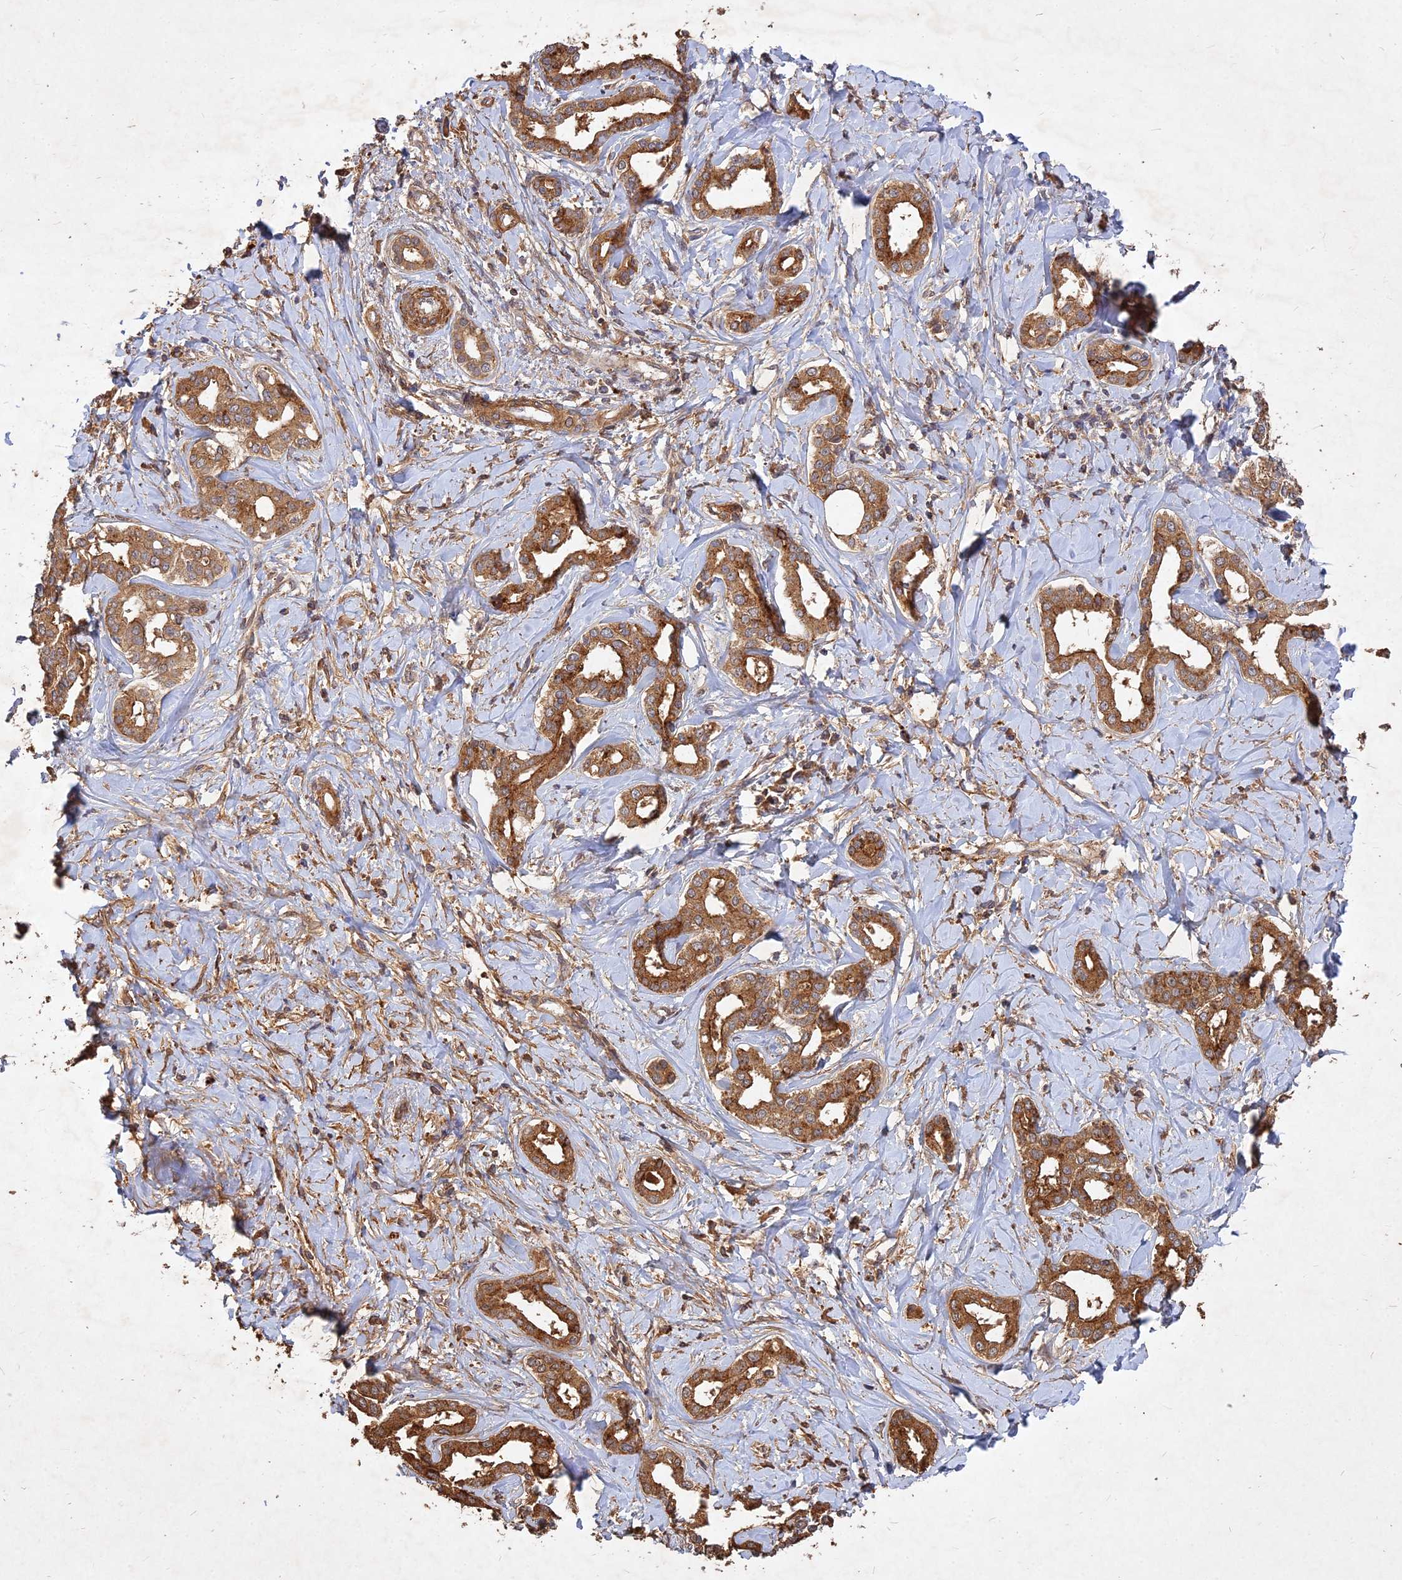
{"staining": {"intensity": "moderate", "quantity": ">75%", "location": "cytoplasmic/membranous"}, "tissue": "liver cancer", "cell_type": "Tumor cells", "image_type": "cancer", "snomed": [{"axis": "morphology", "description": "Cholangiocarcinoma"}, {"axis": "topography", "description": "Liver"}], "caption": "The histopathology image exhibits staining of liver cholangiocarcinoma, revealing moderate cytoplasmic/membranous protein expression (brown color) within tumor cells.", "gene": "UBE2W", "patient": {"sex": "female", "age": 77}}